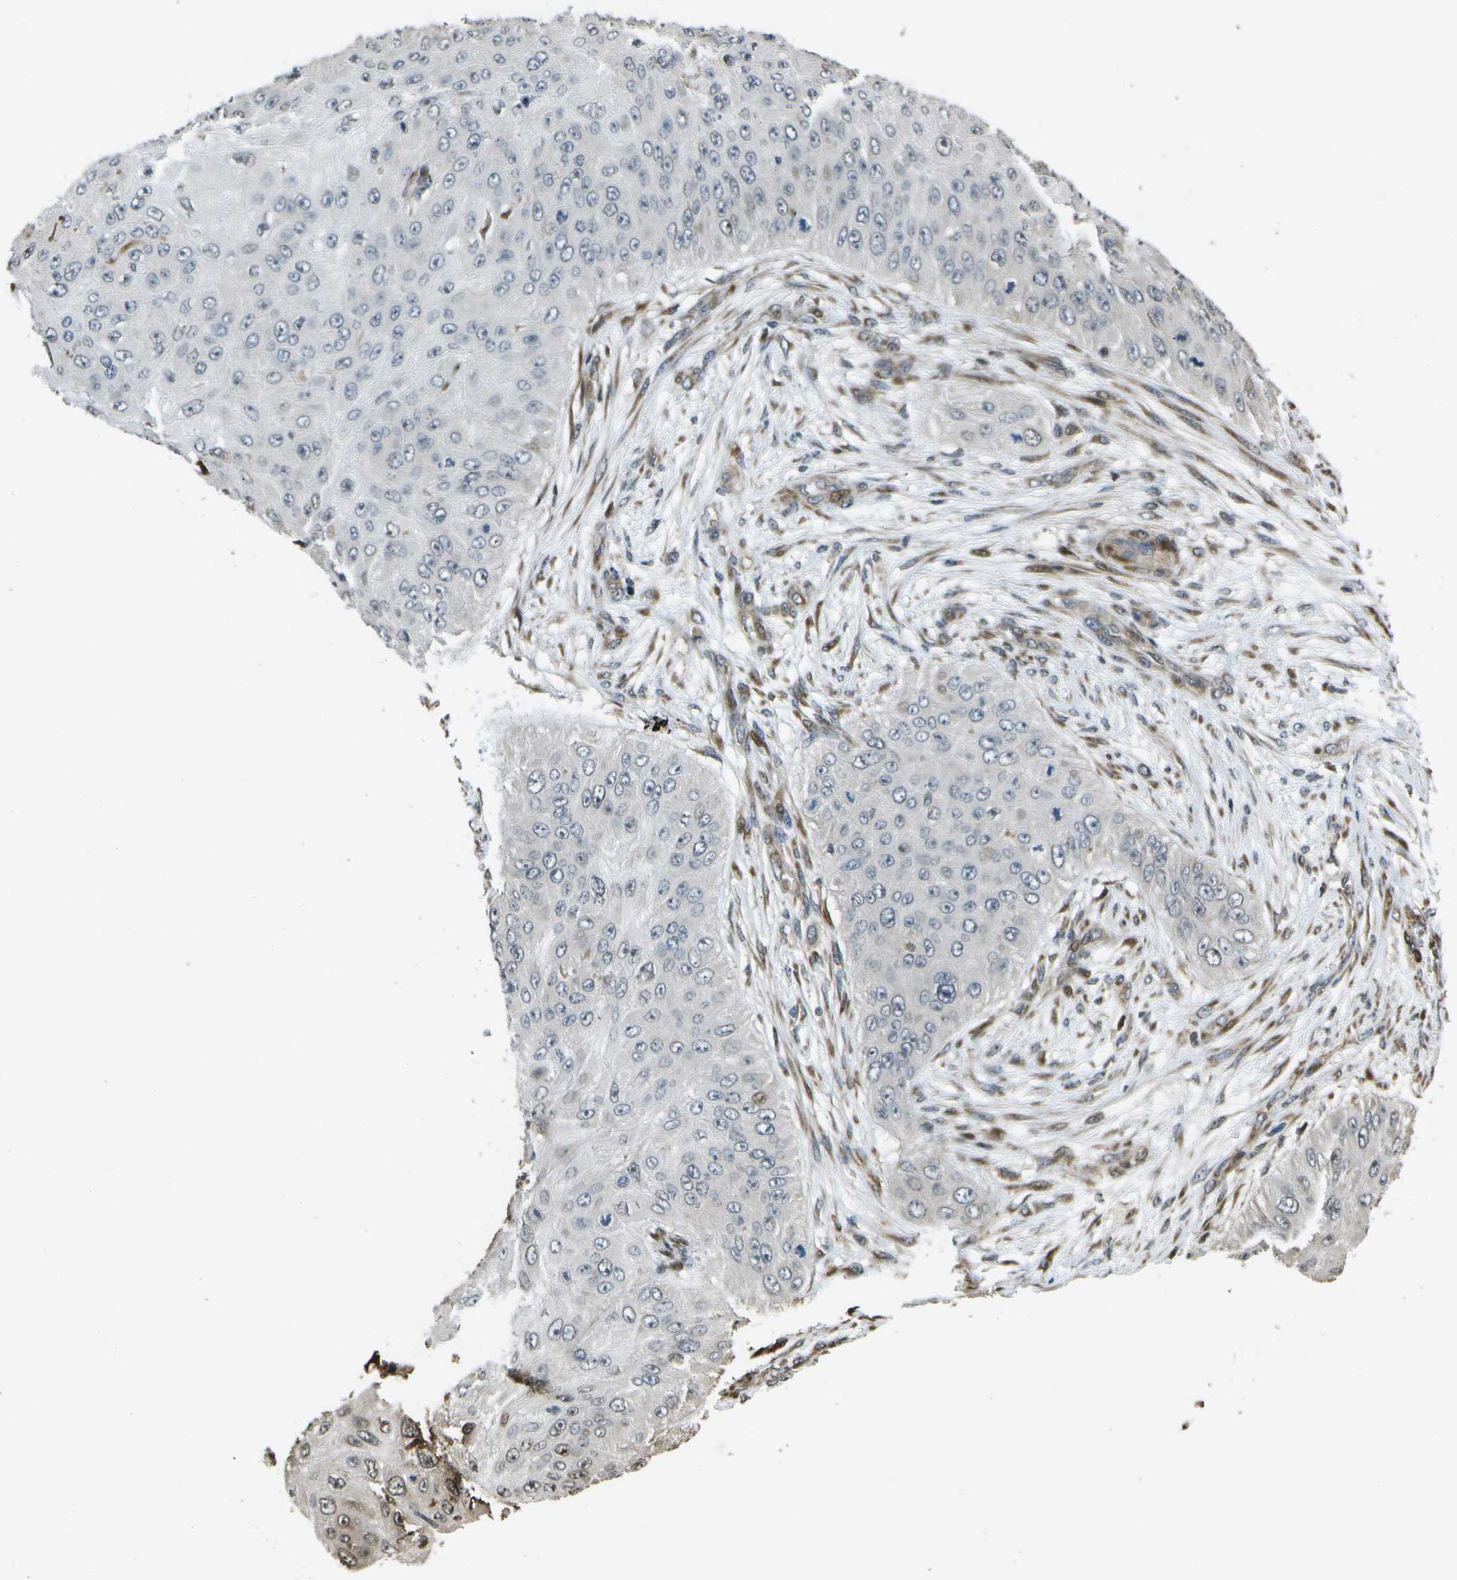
{"staining": {"intensity": "moderate", "quantity": "<25%", "location": "nuclear"}, "tissue": "skin cancer", "cell_type": "Tumor cells", "image_type": "cancer", "snomed": [{"axis": "morphology", "description": "Squamous cell carcinoma, NOS"}, {"axis": "topography", "description": "Skin"}], "caption": "Immunohistochemistry of human skin cancer (squamous cell carcinoma) reveals low levels of moderate nuclear staining in about <25% of tumor cells. Using DAB (3,3'-diaminobenzidine) (brown) and hematoxylin (blue) stains, captured at high magnification using brightfield microscopy.", "gene": "AXIN2", "patient": {"sex": "female", "age": 80}}